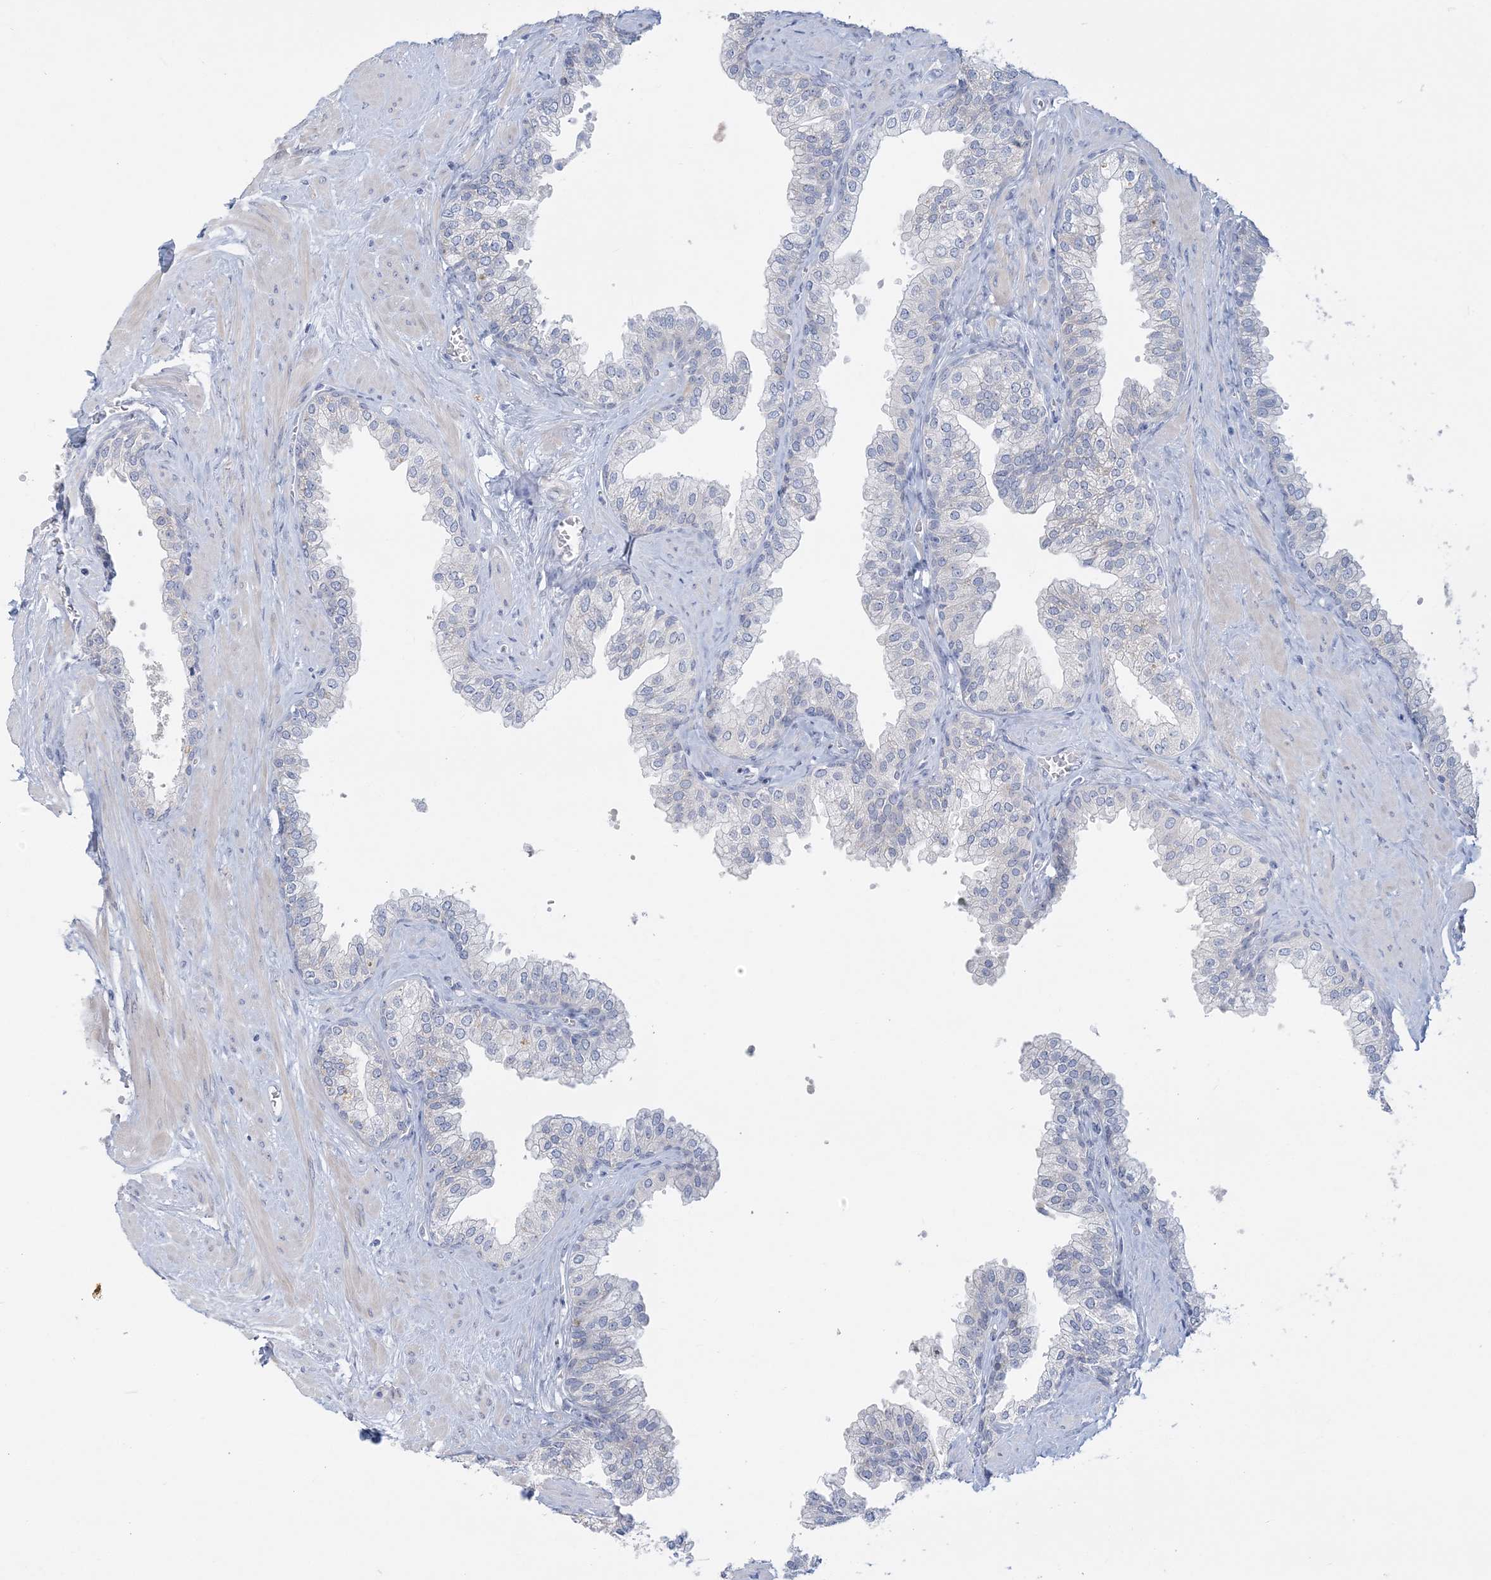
{"staining": {"intensity": "negative", "quantity": "none", "location": "none"}, "tissue": "prostate", "cell_type": "Glandular cells", "image_type": "normal", "snomed": [{"axis": "morphology", "description": "Normal tissue, NOS"}, {"axis": "morphology", "description": "Urothelial carcinoma, Low grade"}, {"axis": "topography", "description": "Urinary bladder"}, {"axis": "topography", "description": "Prostate"}], "caption": "Immunohistochemistry (IHC) histopathology image of benign prostate: human prostate stained with DAB shows no significant protein positivity in glandular cells.", "gene": "ENSG00000288637", "patient": {"sex": "male", "age": 60}}